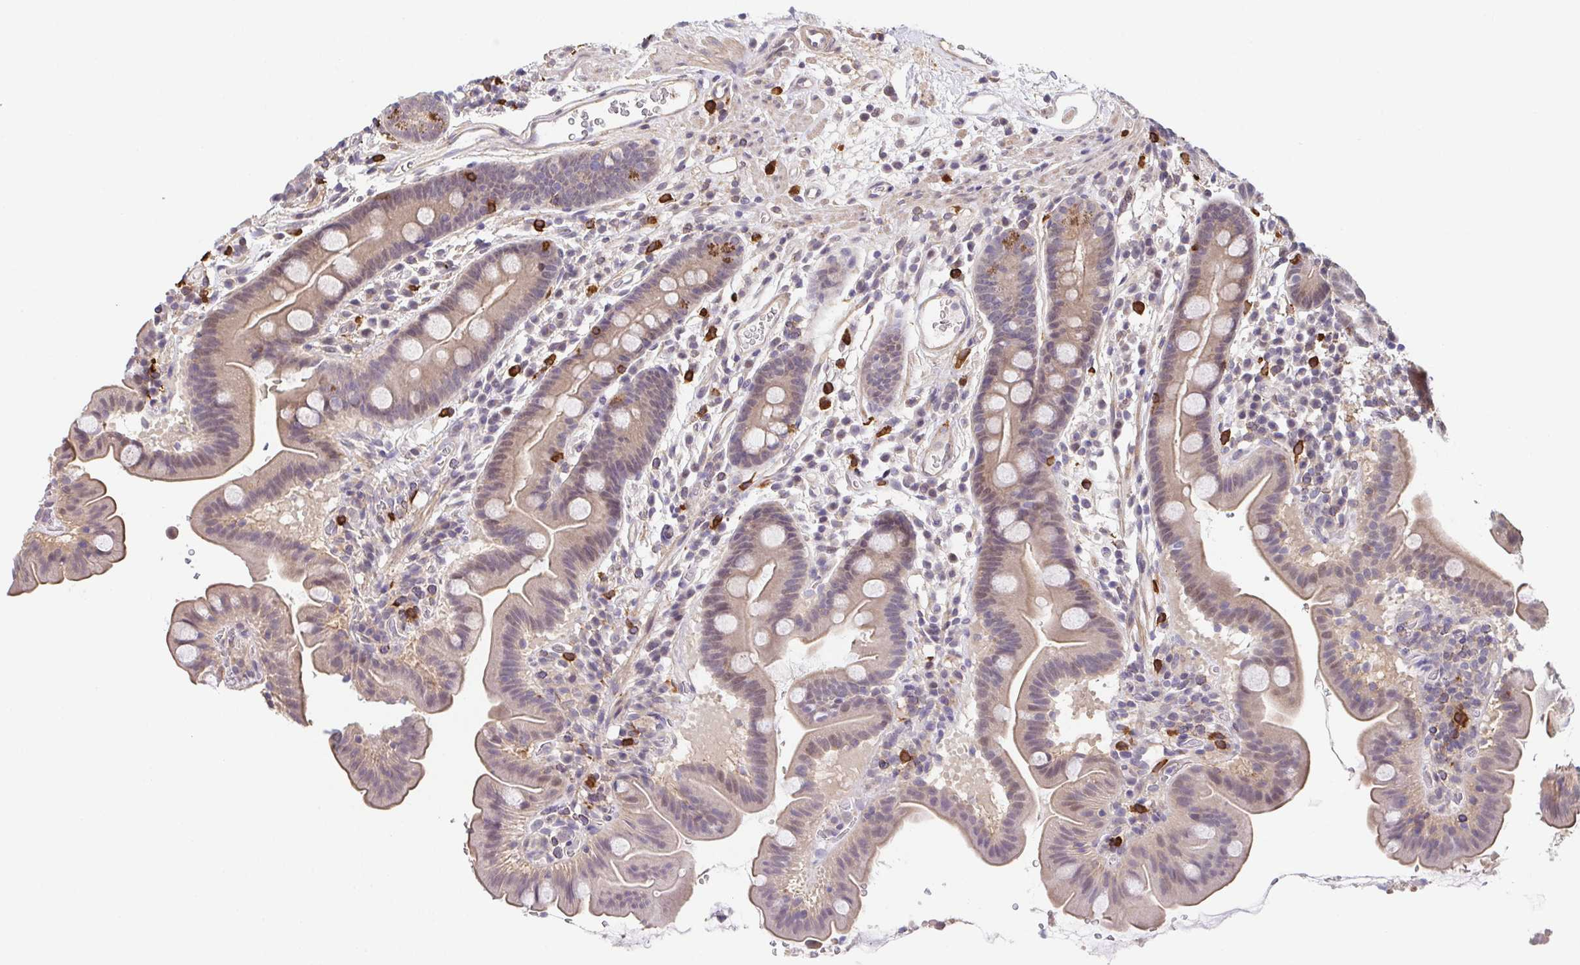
{"staining": {"intensity": "moderate", "quantity": "<25%", "location": "cytoplasmic/membranous"}, "tissue": "small intestine", "cell_type": "Glandular cells", "image_type": "normal", "snomed": [{"axis": "morphology", "description": "Normal tissue, NOS"}, {"axis": "topography", "description": "Small intestine"}], "caption": "Protein staining by immunohistochemistry reveals moderate cytoplasmic/membranous staining in approximately <25% of glandular cells in unremarkable small intestine. The protein of interest is stained brown, and the nuclei are stained in blue (DAB (3,3'-diaminobenzidine) IHC with brightfield microscopy, high magnification).", "gene": "PREPL", "patient": {"sex": "male", "age": 26}}